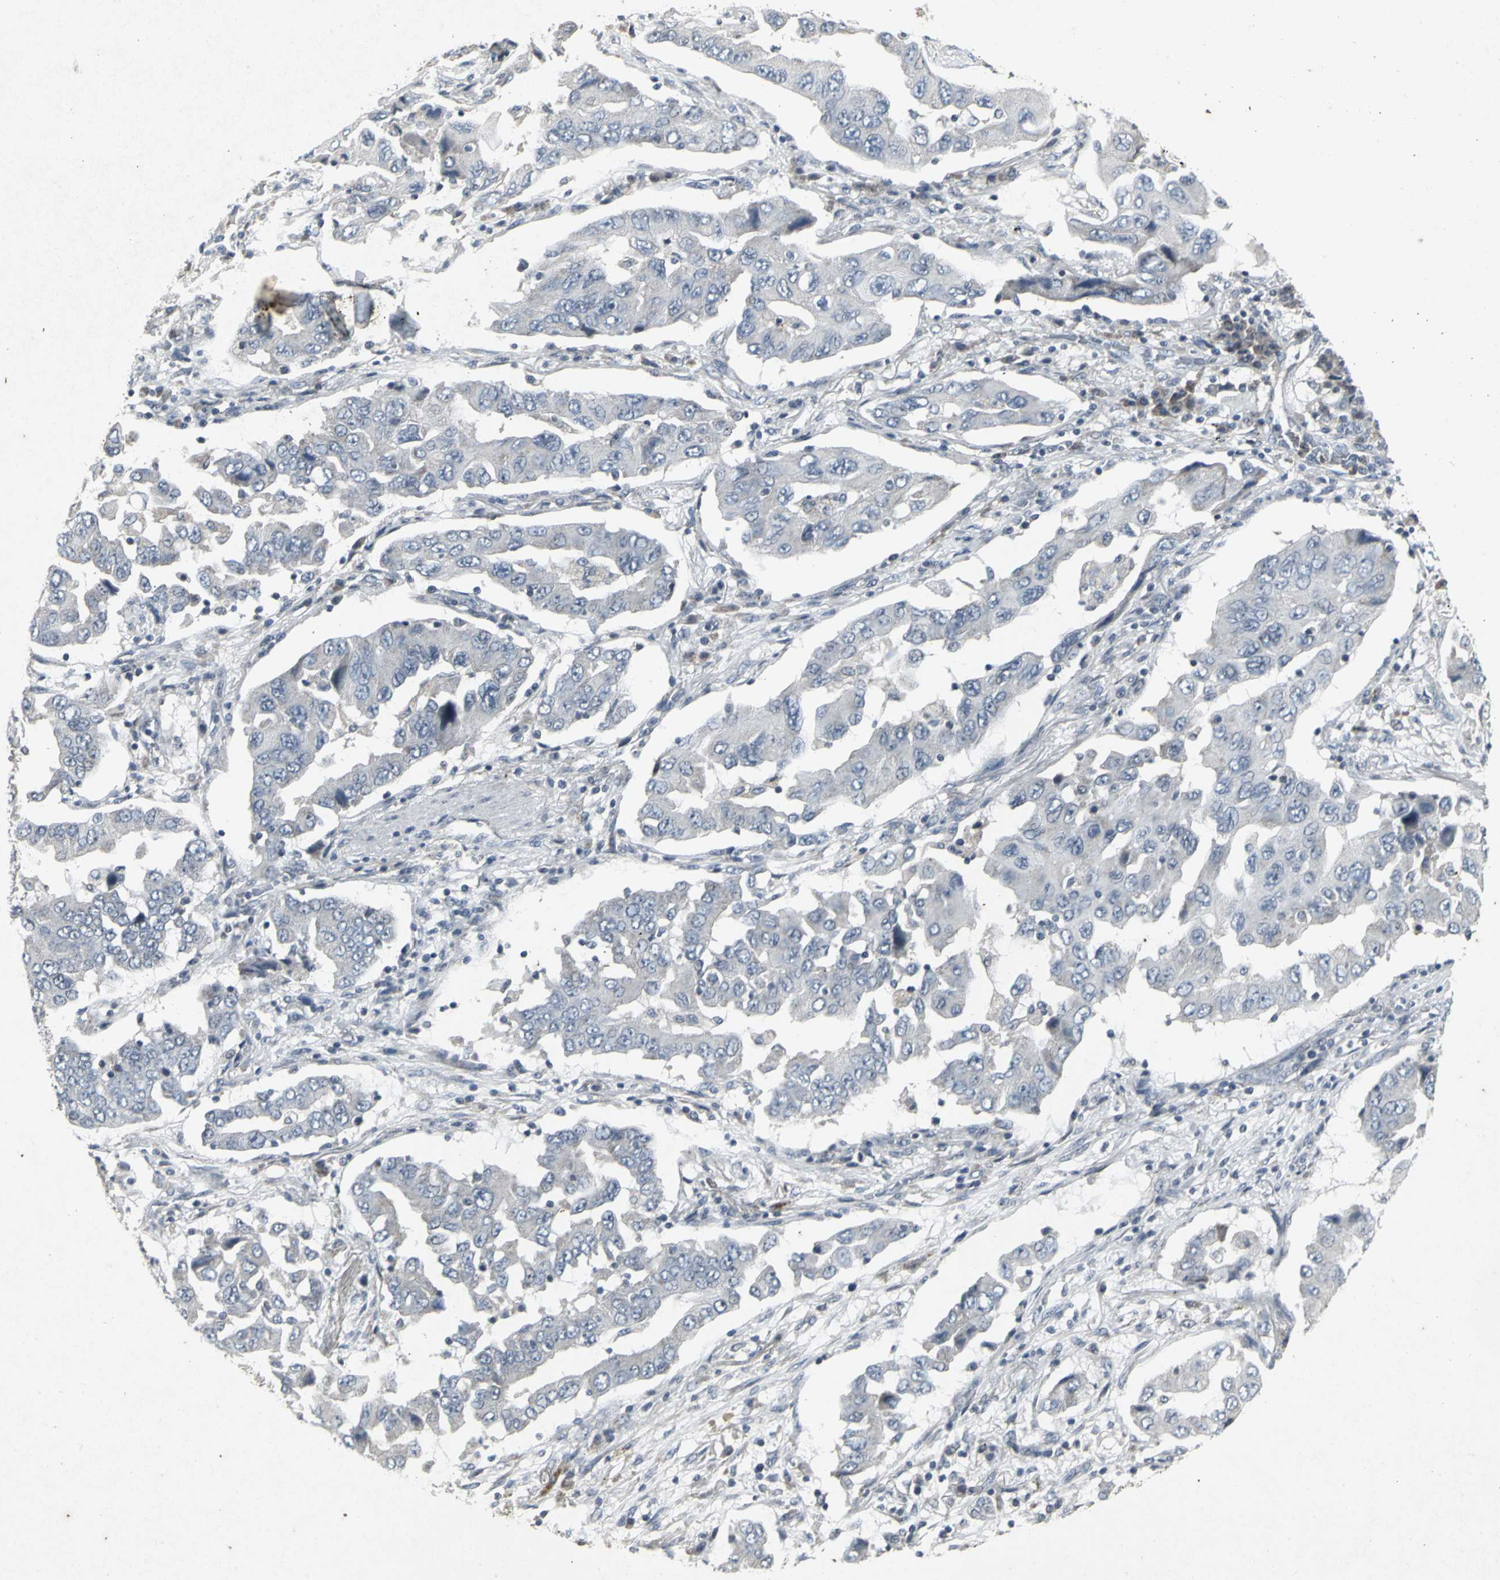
{"staining": {"intensity": "negative", "quantity": "none", "location": "none"}, "tissue": "lung cancer", "cell_type": "Tumor cells", "image_type": "cancer", "snomed": [{"axis": "morphology", "description": "Adenocarcinoma, NOS"}, {"axis": "topography", "description": "Lung"}], "caption": "This micrograph is of adenocarcinoma (lung) stained with immunohistochemistry (IHC) to label a protein in brown with the nuclei are counter-stained blue. There is no expression in tumor cells.", "gene": "BMP4", "patient": {"sex": "female", "age": 65}}